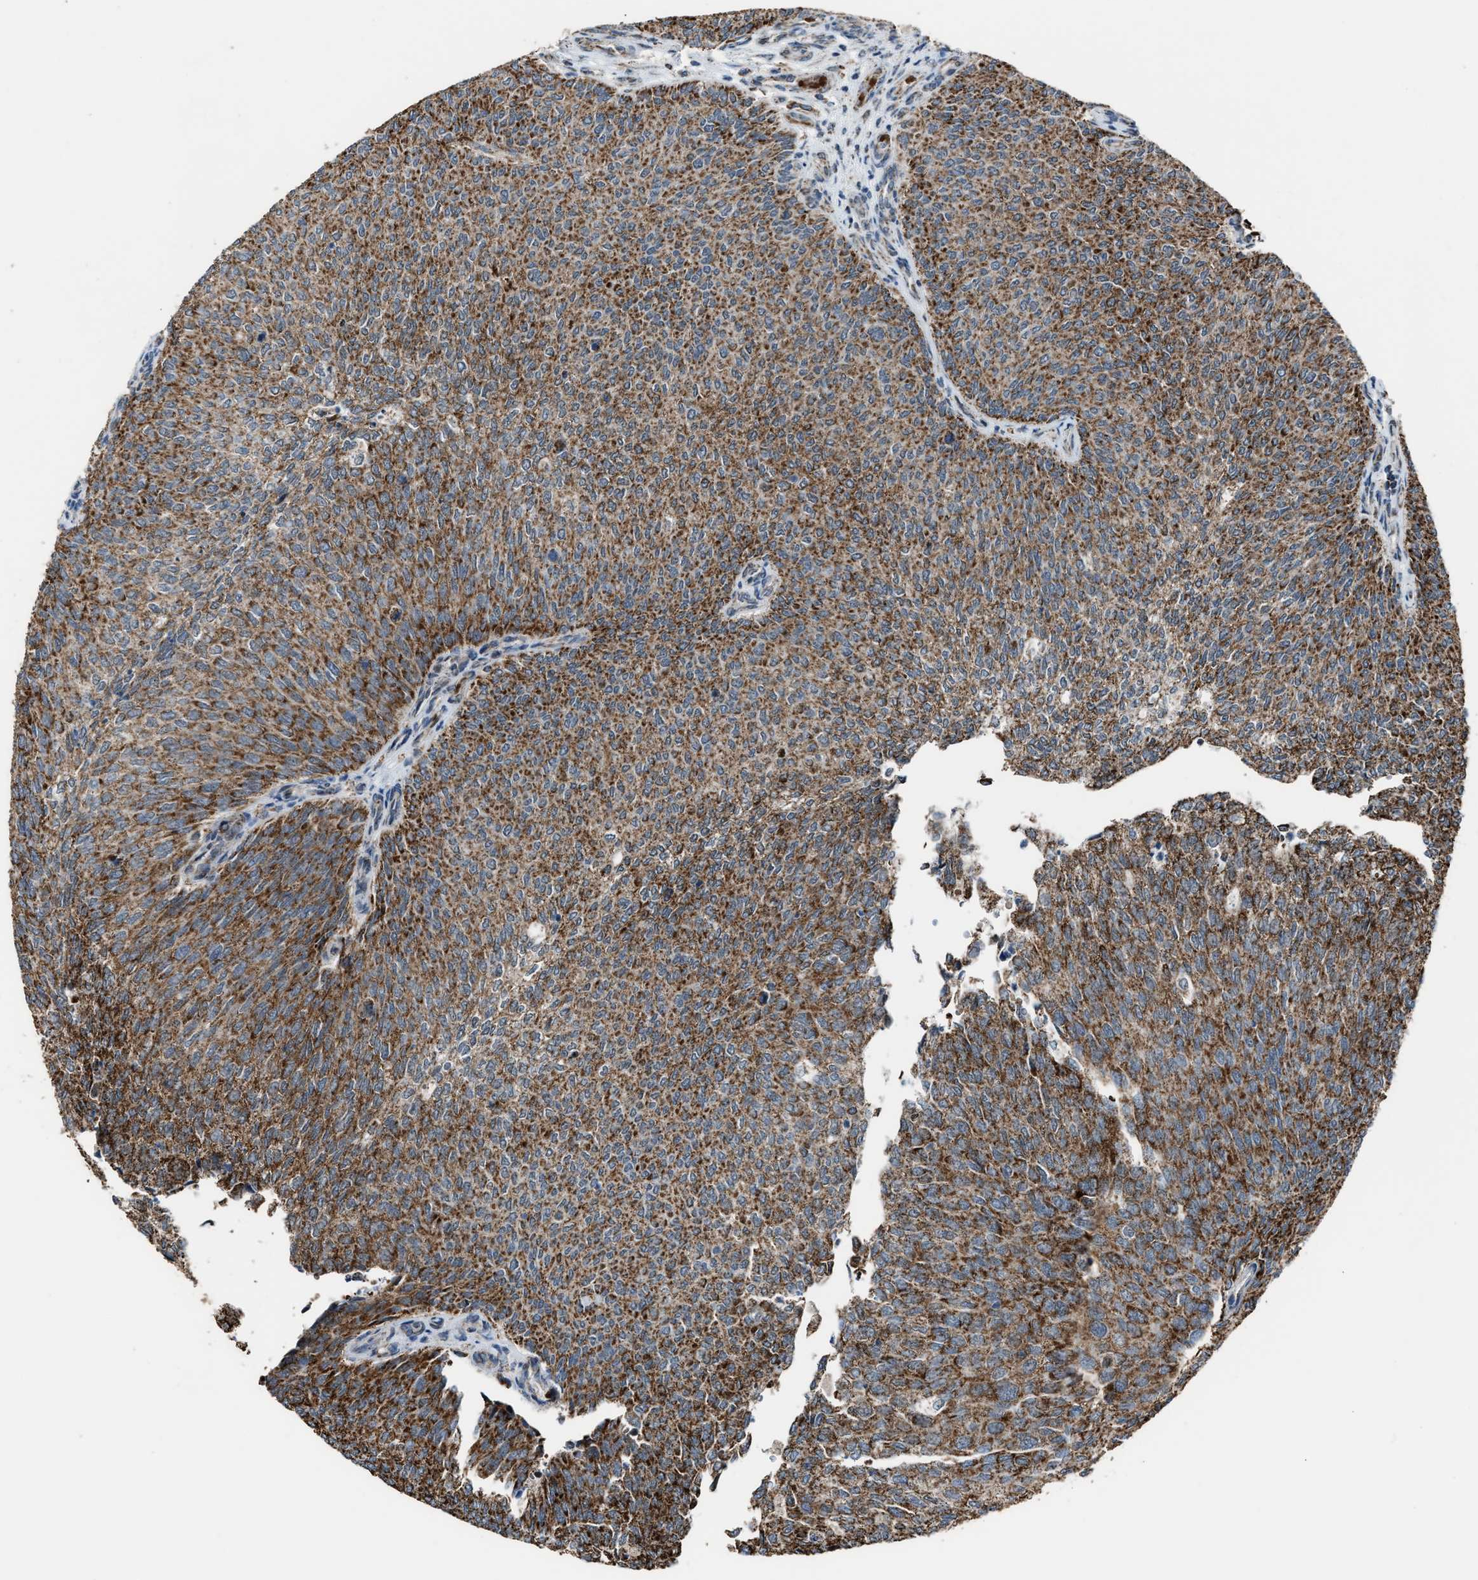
{"staining": {"intensity": "strong", "quantity": ">75%", "location": "cytoplasmic/membranous"}, "tissue": "urothelial cancer", "cell_type": "Tumor cells", "image_type": "cancer", "snomed": [{"axis": "morphology", "description": "Urothelial carcinoma, Low grade"}, {"axis": "topography", "description": "Urinary bladder"}], "caption": "Immunohistochemical staining of urothelial carcinoma (low-grade) exhibits high levels of strong cytoplasmic/membranous positivity in approximately >75% of tumor cells.", "gene": "CHN2", "patient": {"sex": "female", "age": 79}}